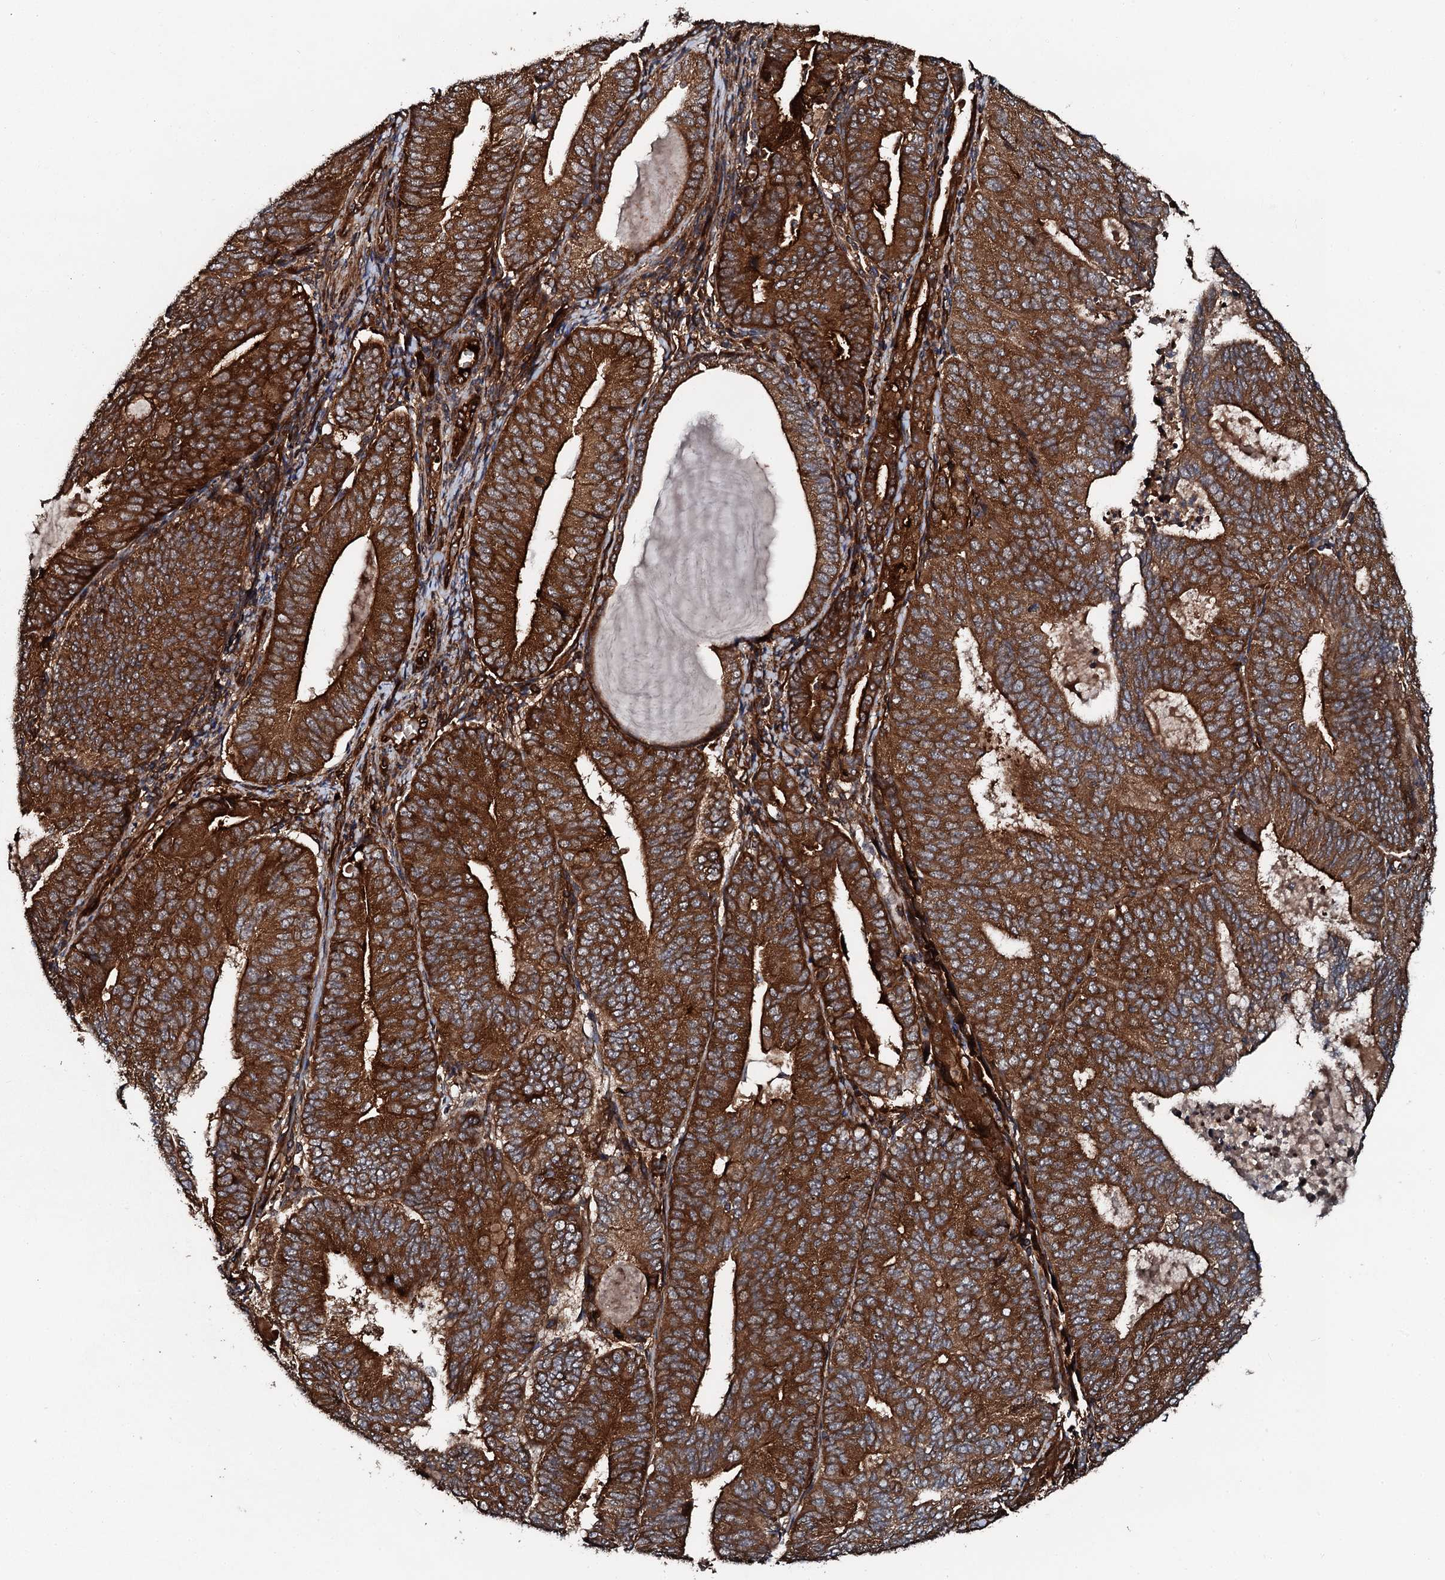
{"staining": {"intensity": "strong", "quantity": ">75%", "location": "cytoplasmic/membranous"}, "tissue": "endometrial cancer", "cell_type": "Tumor cells", "image_type": "cancer", "snomed": [{"axis": "morphology", "description": "Adenocarcinoma, NOS"}, {"axis": "topography", "description": "Endometrium"}], "caption": "Endometrial cancer stained with DAB IHC demonstrates high levels of strong cytoplasmic/membranous expression in about >75% of tumor cells.", "gene": "FLYWCH1", "patient": {"sex": "female", "age": 81}}